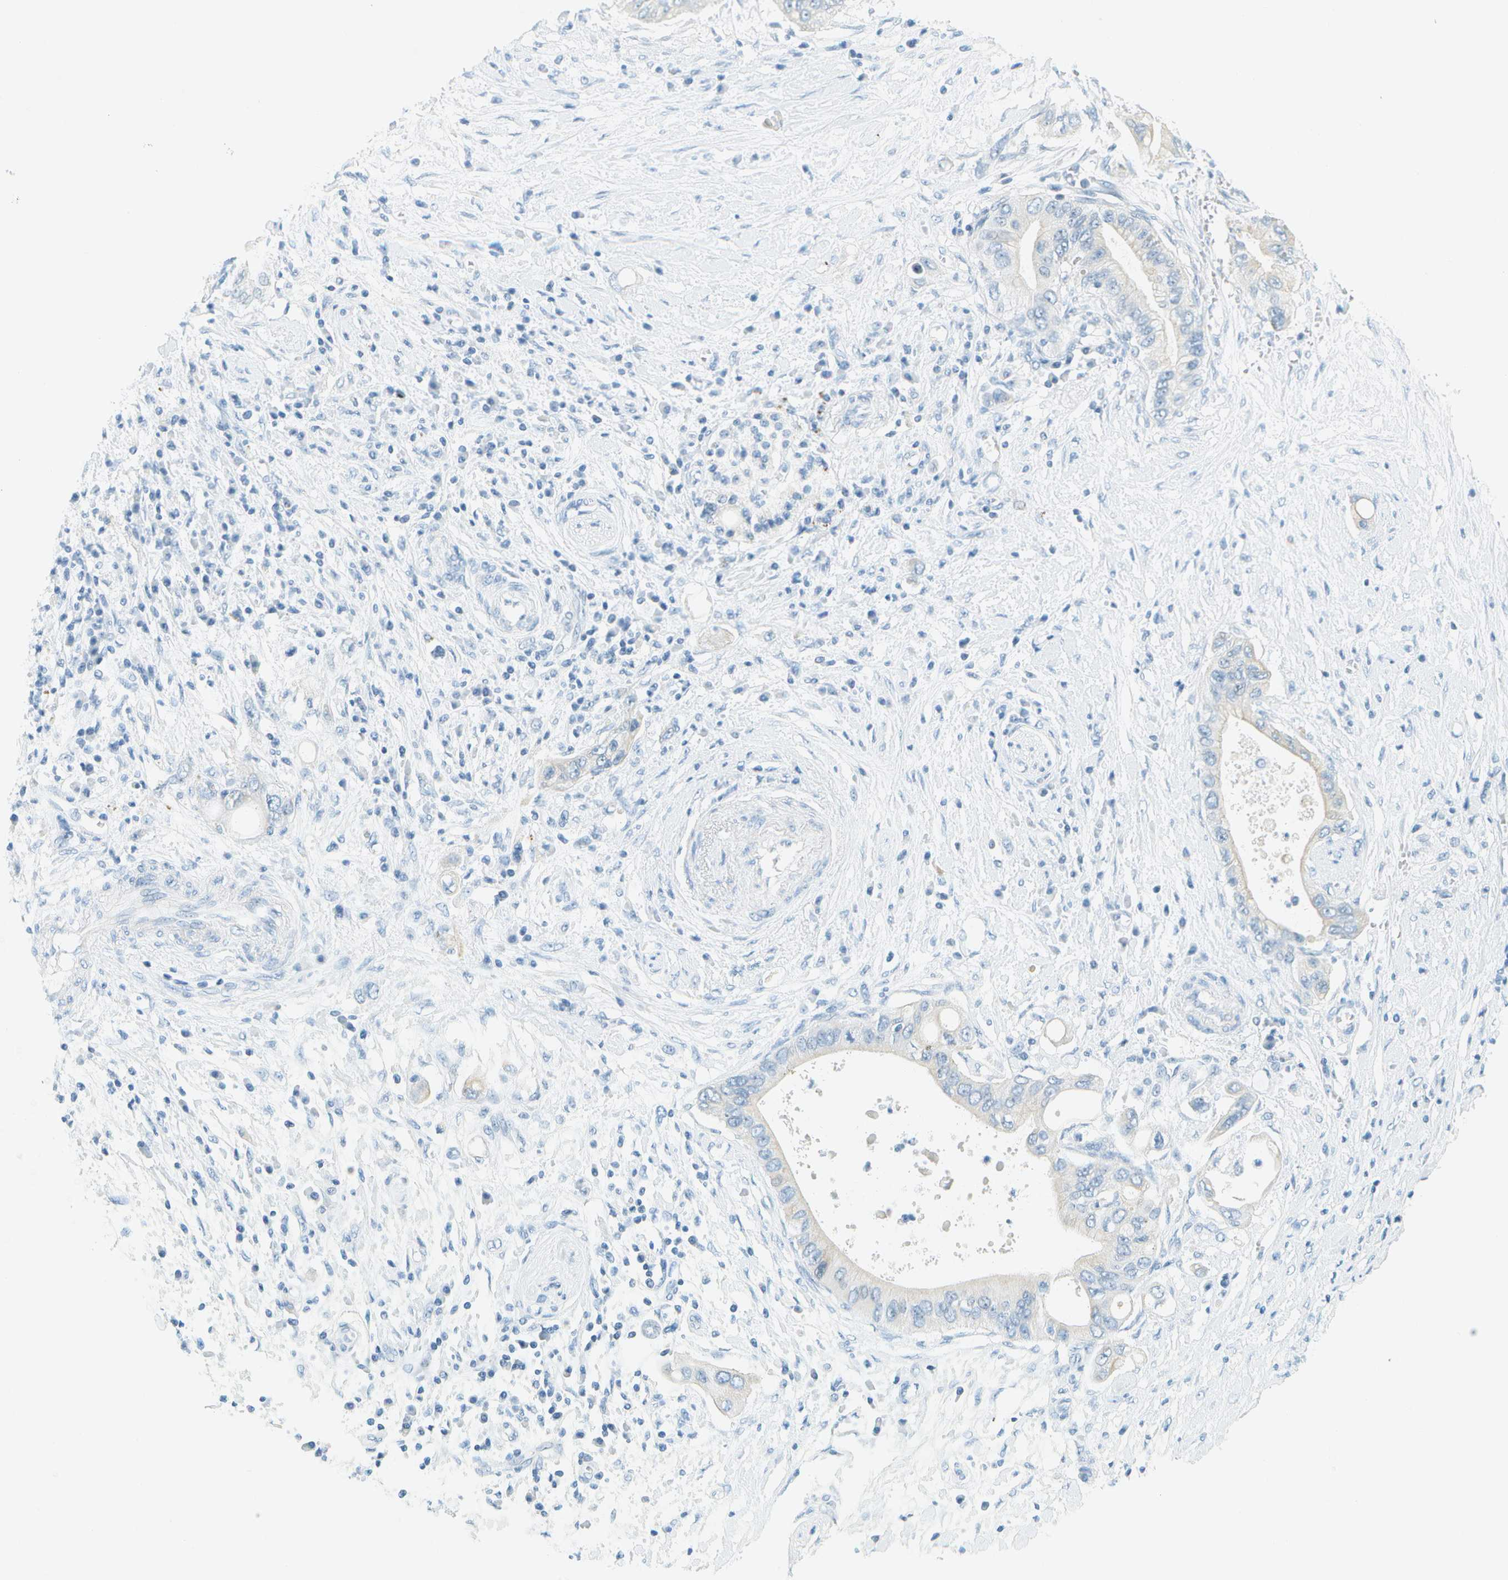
{"staining": {"intensity": "moderate", "quantity": "<25%", "location": "cytoplasmic/membranous"}, "tissue": "pancreatic cancer", "cell_type": "Tumor cells", "image_type": "cancer", "snomed": [{"axis": "morphology", "description": "Adenocarcinoma, NOS"}, {"axis": "topography", "description": "Pancreas"}], "caption": "Adenocarcinoma (pancreatic) tissue exhibits moderate cytoplasmic/membranous expression in about <25% of tumor cells, visualized by immunohistochemistry. The protein is shown in brown color, while the nuclei are stained blue.", "gene": "SMYD5", "patient": {"sex": "female", "age": 73}}